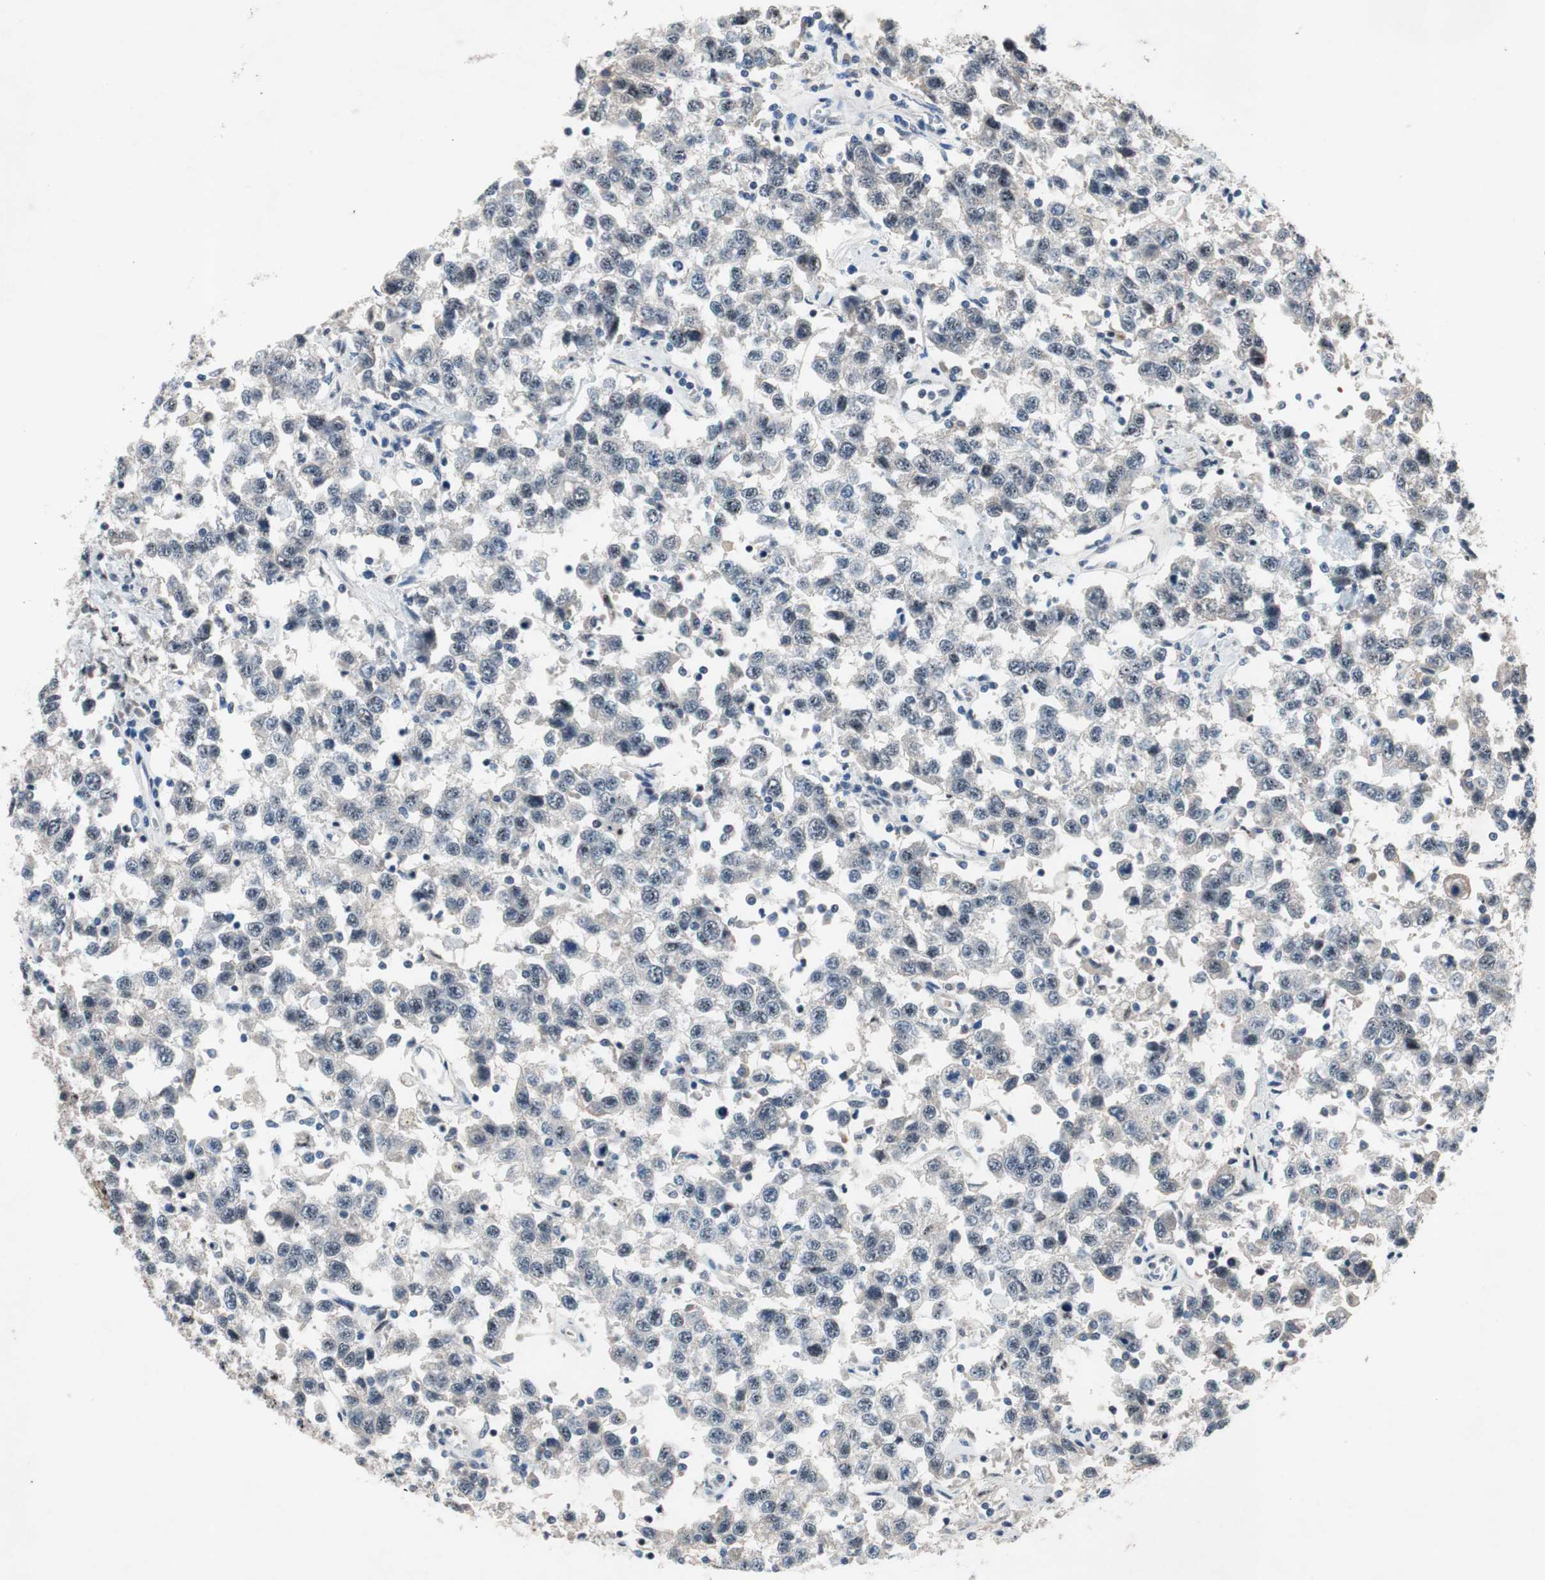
{"staining": {"intensity": "weak", "quantity": "<25%", "location": "nuclear"}, "tissue": "testis cancer", "cell_type": "Tumor cells", "image_type": "cancer", "snomed": [{"axis": "morphology", "description": "Seminoma, NOS"}, {"axis": "topography", "description": "Testis"}], "caption": "This is an immunohistochemistry (IHC) micrograph of human seminoma (testis). There is no staining in tumor cells.", "gene": "SOX7", "patient": {"sex": "male", "age": 41}}